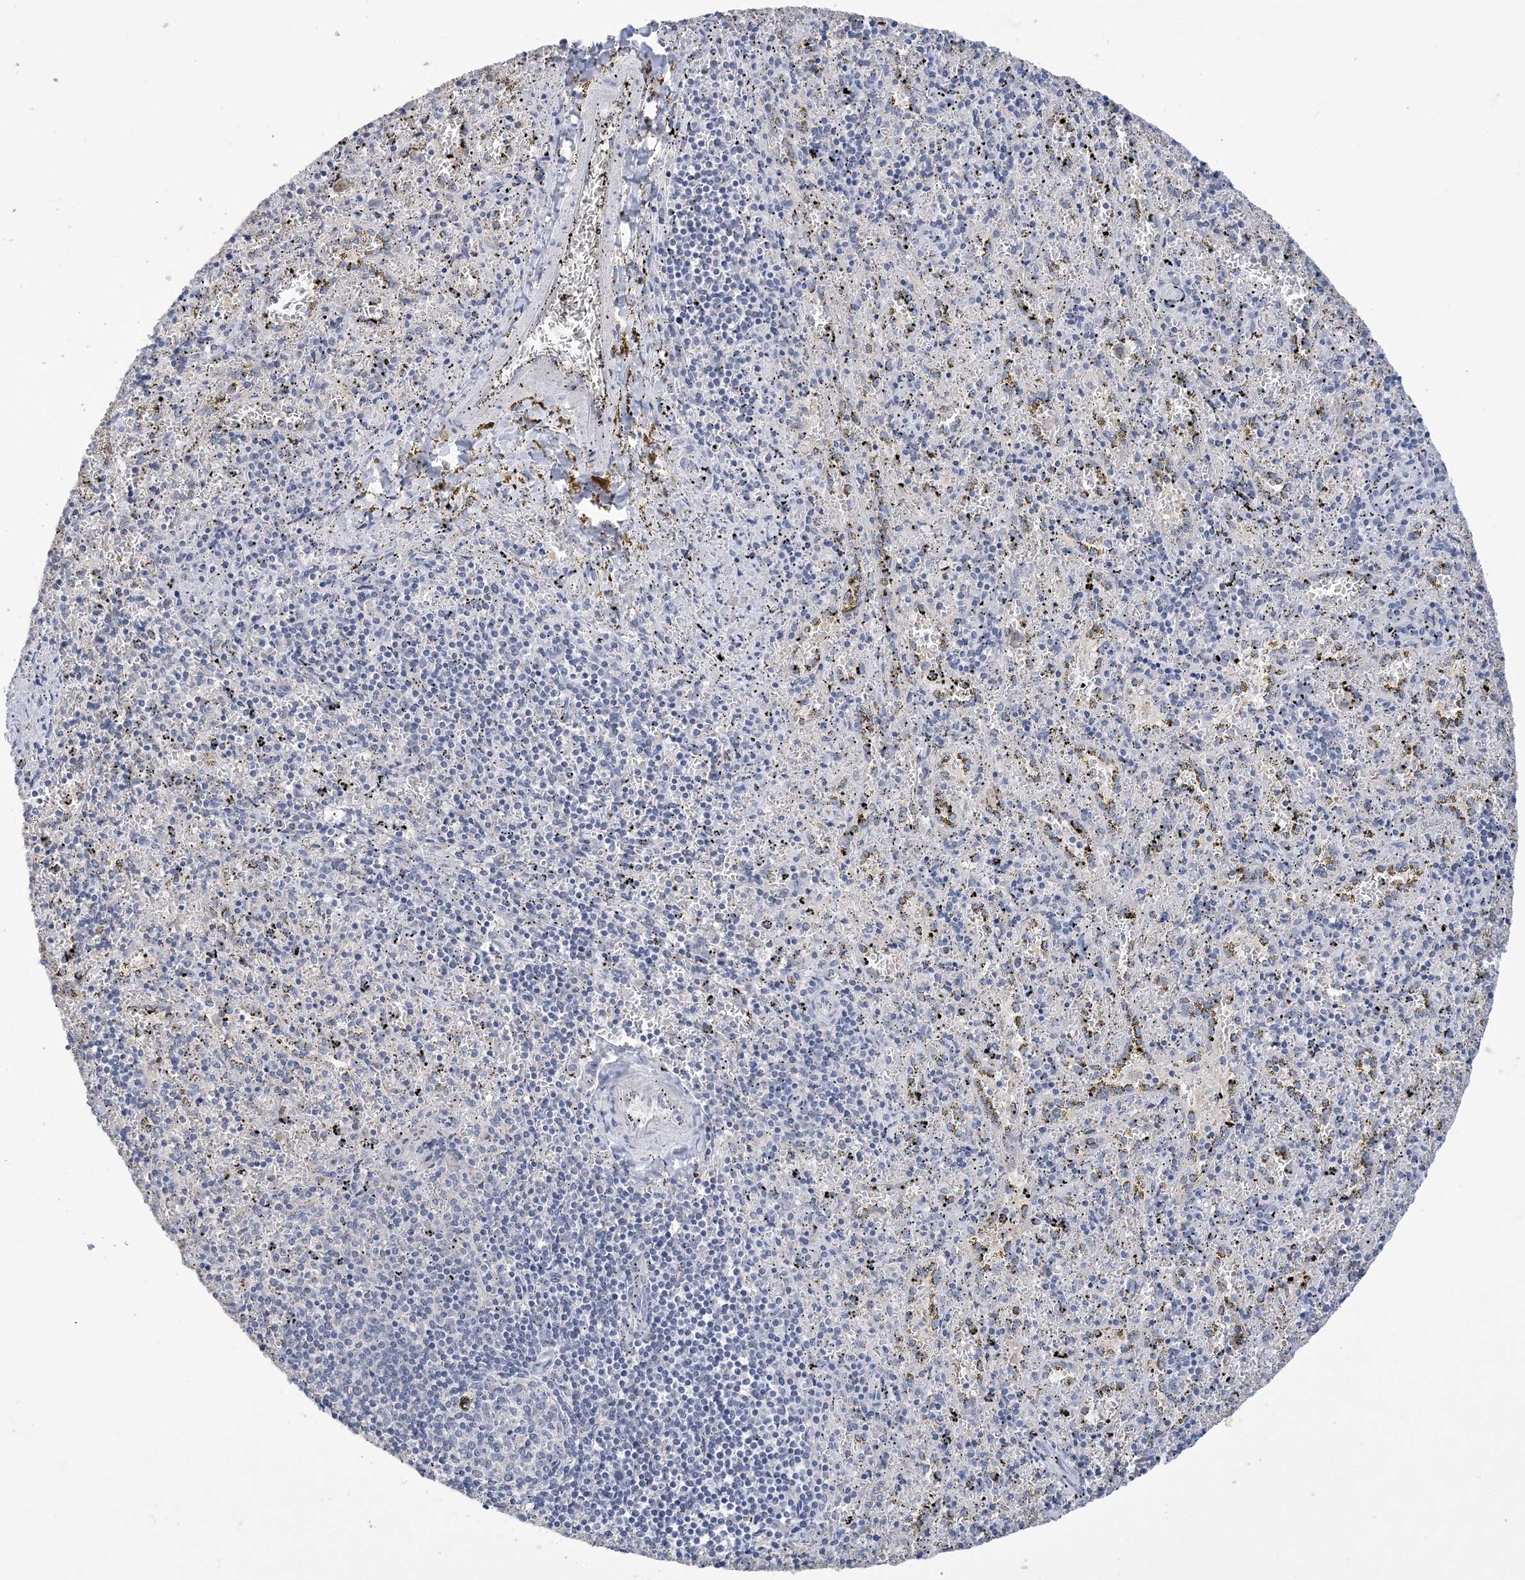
{"staining": {"intensity": "negative", "quantity": "none", "location": "none"}, "tissue": "spleen", "cell_type": "Cells in red pulp", "image_type": "normal", "snomed": [{"axis": "morphology", "description": "Normal tissue, NOS"}, {"axis": "topography", "description": "Spleen"}], "caption": "DAB (3,3'-diaminobenzidine) immunohistochemical staining of normal human spleen exhibits no significant positivity in cells in red pulp.", "gene": "DSC3", "patient": {"sex": "male", "age": 11}}